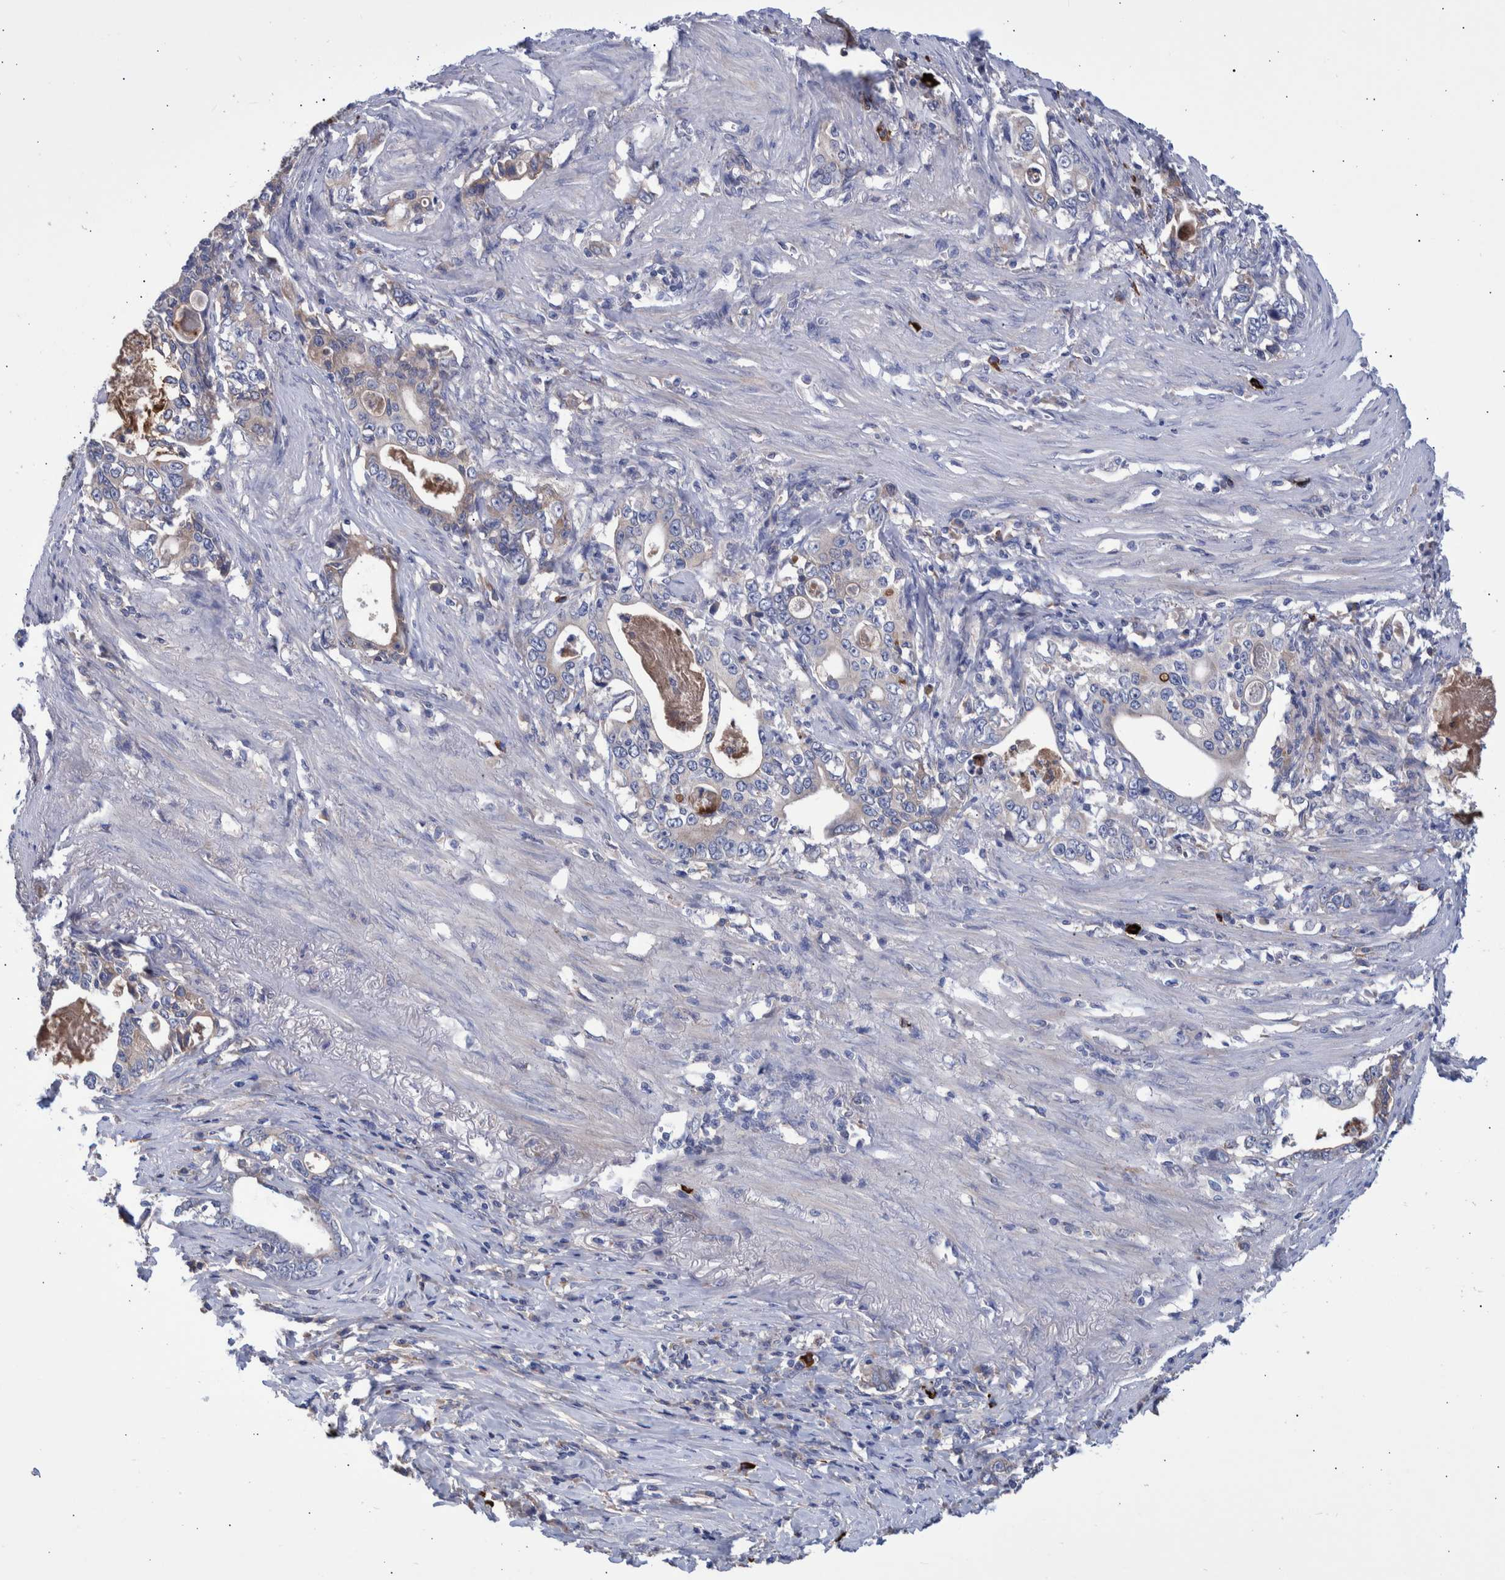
{"staining": {"intensity": "weak", "quantity": "<25%", "location": "cytoplasmic/membranous"}, "tissue": "stomach cancer", "cell_type": "Tumor cells", "image_type": "cancer", "snomed": [{"axis": "morphology", "description": "Adenocarcinoma, NOS"}, {"axis": "topography", "description": "Stomach, lower"}], "caption": "IHC histopathology image of human stomach adenocarcinoma stained for a protein (brown), which displays no staining in tumor cells.", "gene": "DLL4", "patient": {"sex": "female", "age": 72}}